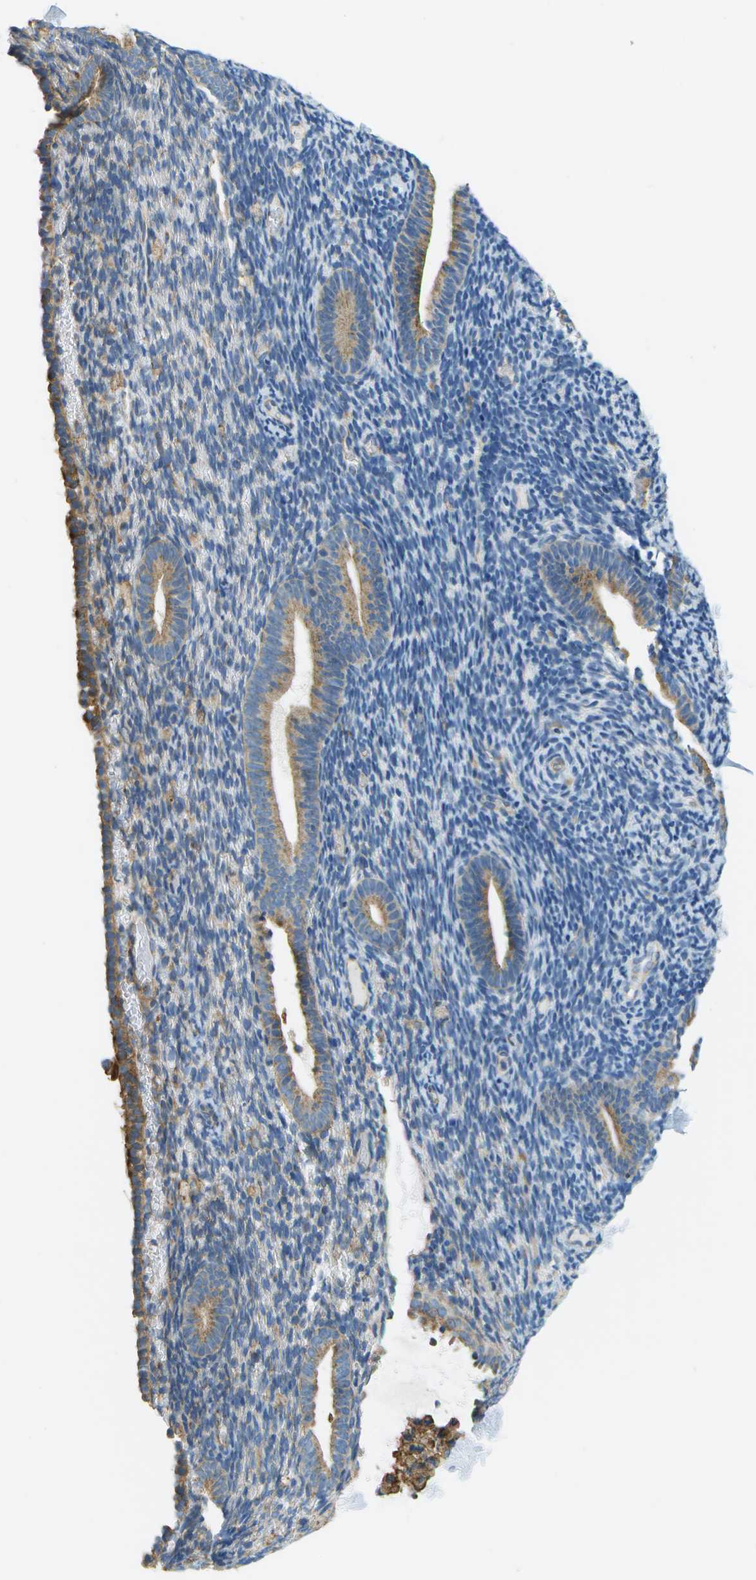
{"staining": {"intensity": "moderate", "quantity": "<25%", "location": "cytoplasmic/membranous"}, "tissue": "endometrium", "cell_type": "Cells in endometrial stroma", "image_type": "normal", "snomed": [{"axis": "morphology", "description": "Normal tissue, NOS"}, {"axis": "topography", "description": "Endometrium"}], "caption": "Moderate cytoplasmic/membranous staining for a protein is present in approximately <25% of cells in endometrial stroma of benign endometrium using IHC.", "gene": "CLTC", "patient": {"sex": "female", "age": 51}}